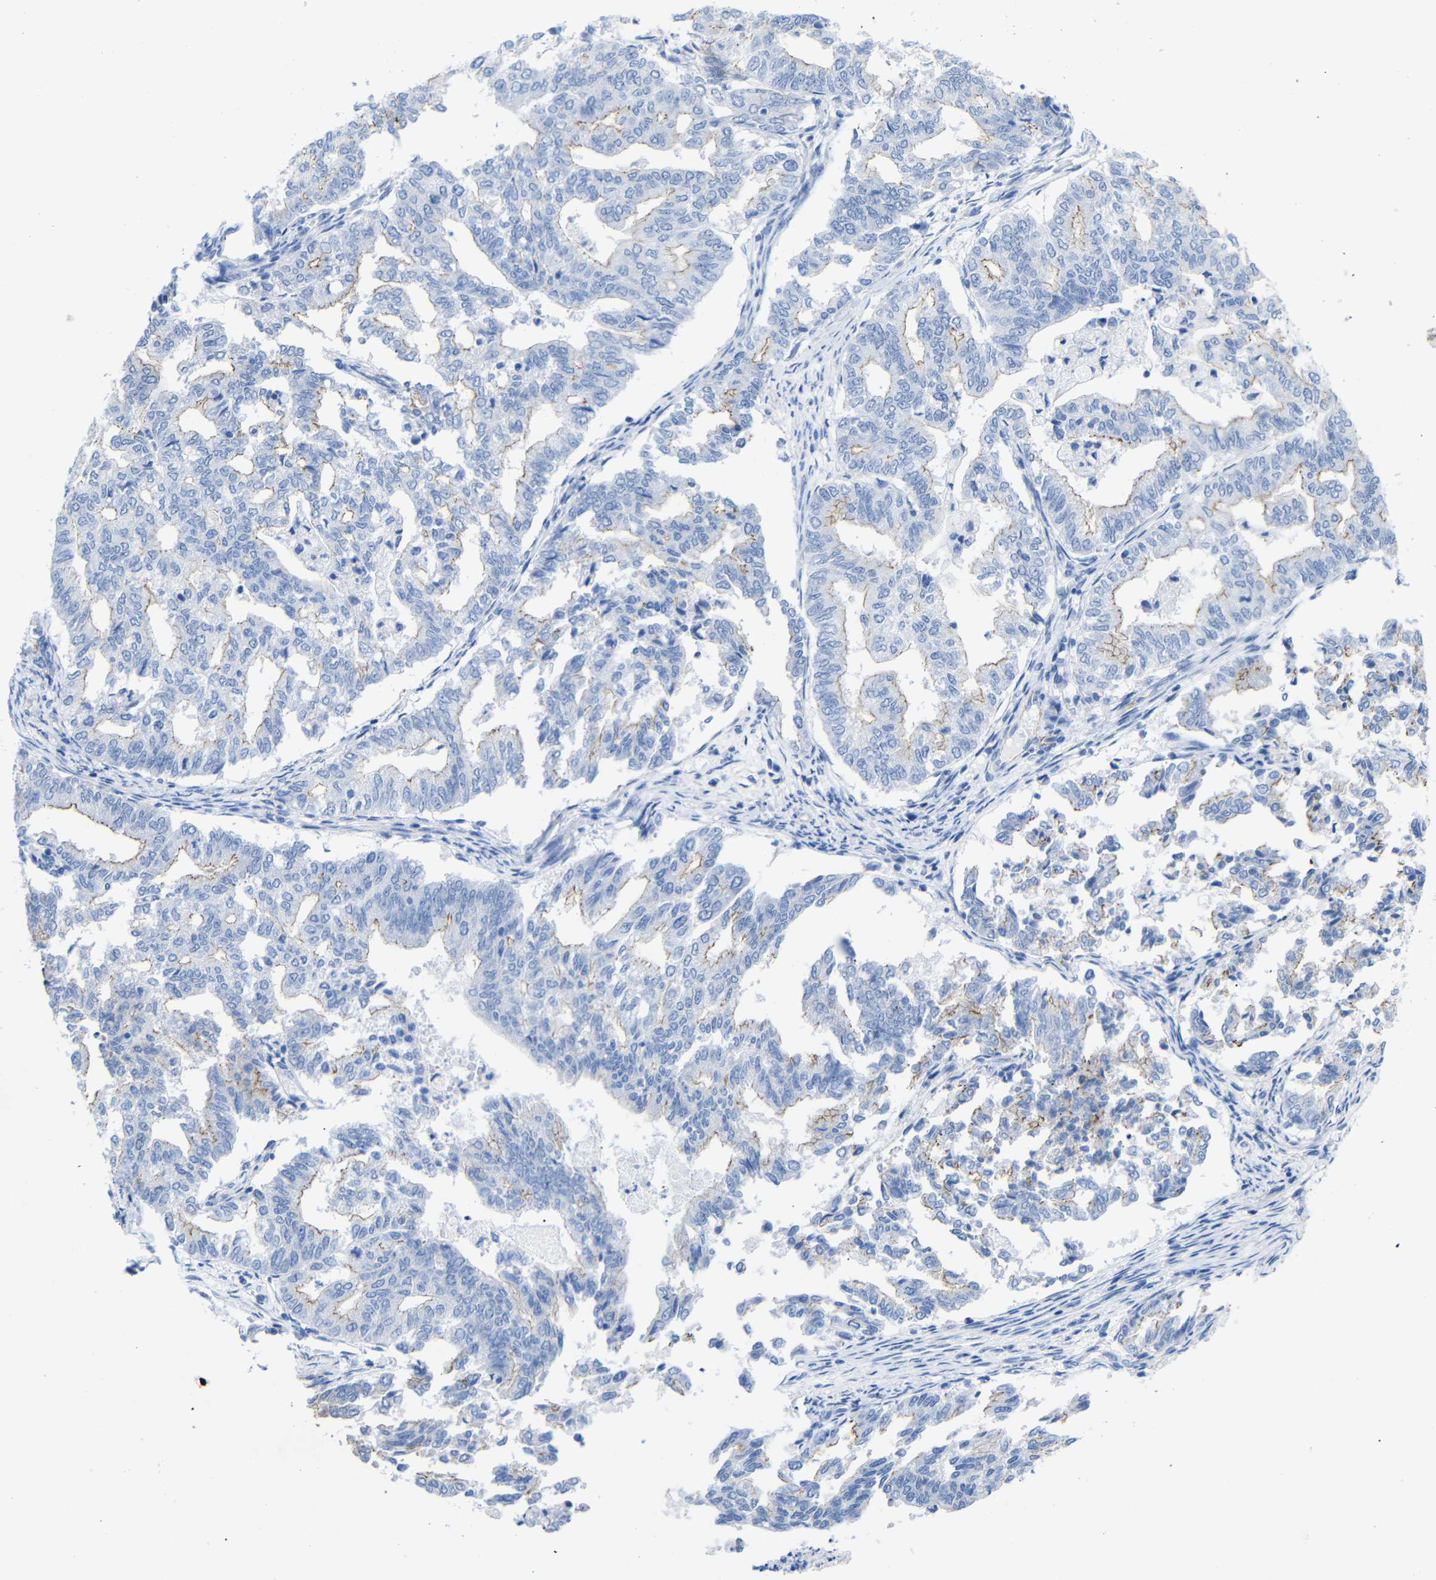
{"staining": {"intensity": "weak", "quantity": "25%-75%", "location": "cytoplasmic/membranous"}, "tissue": "endometrial cancer", "cell_type": "Tumor cells", "image_type": "cancer", "snomed": [{"axis": "morphology", "description": "Adenocarcinoma, NOS"}, {"axis": "topography", "description": "Endometrium"}], "caption": "A brown stain shows weak cytoplasmic/membranous positivity of a protein in human endometrial cancer tumor cells. The staining was performed using DAB to visualize the protein expression in brown, while the nuclei were stained in blue with hematoxylin (Magnification: 20x).", "gene": "CGNL1", "patient": {"sex": "female", "age": 79}}